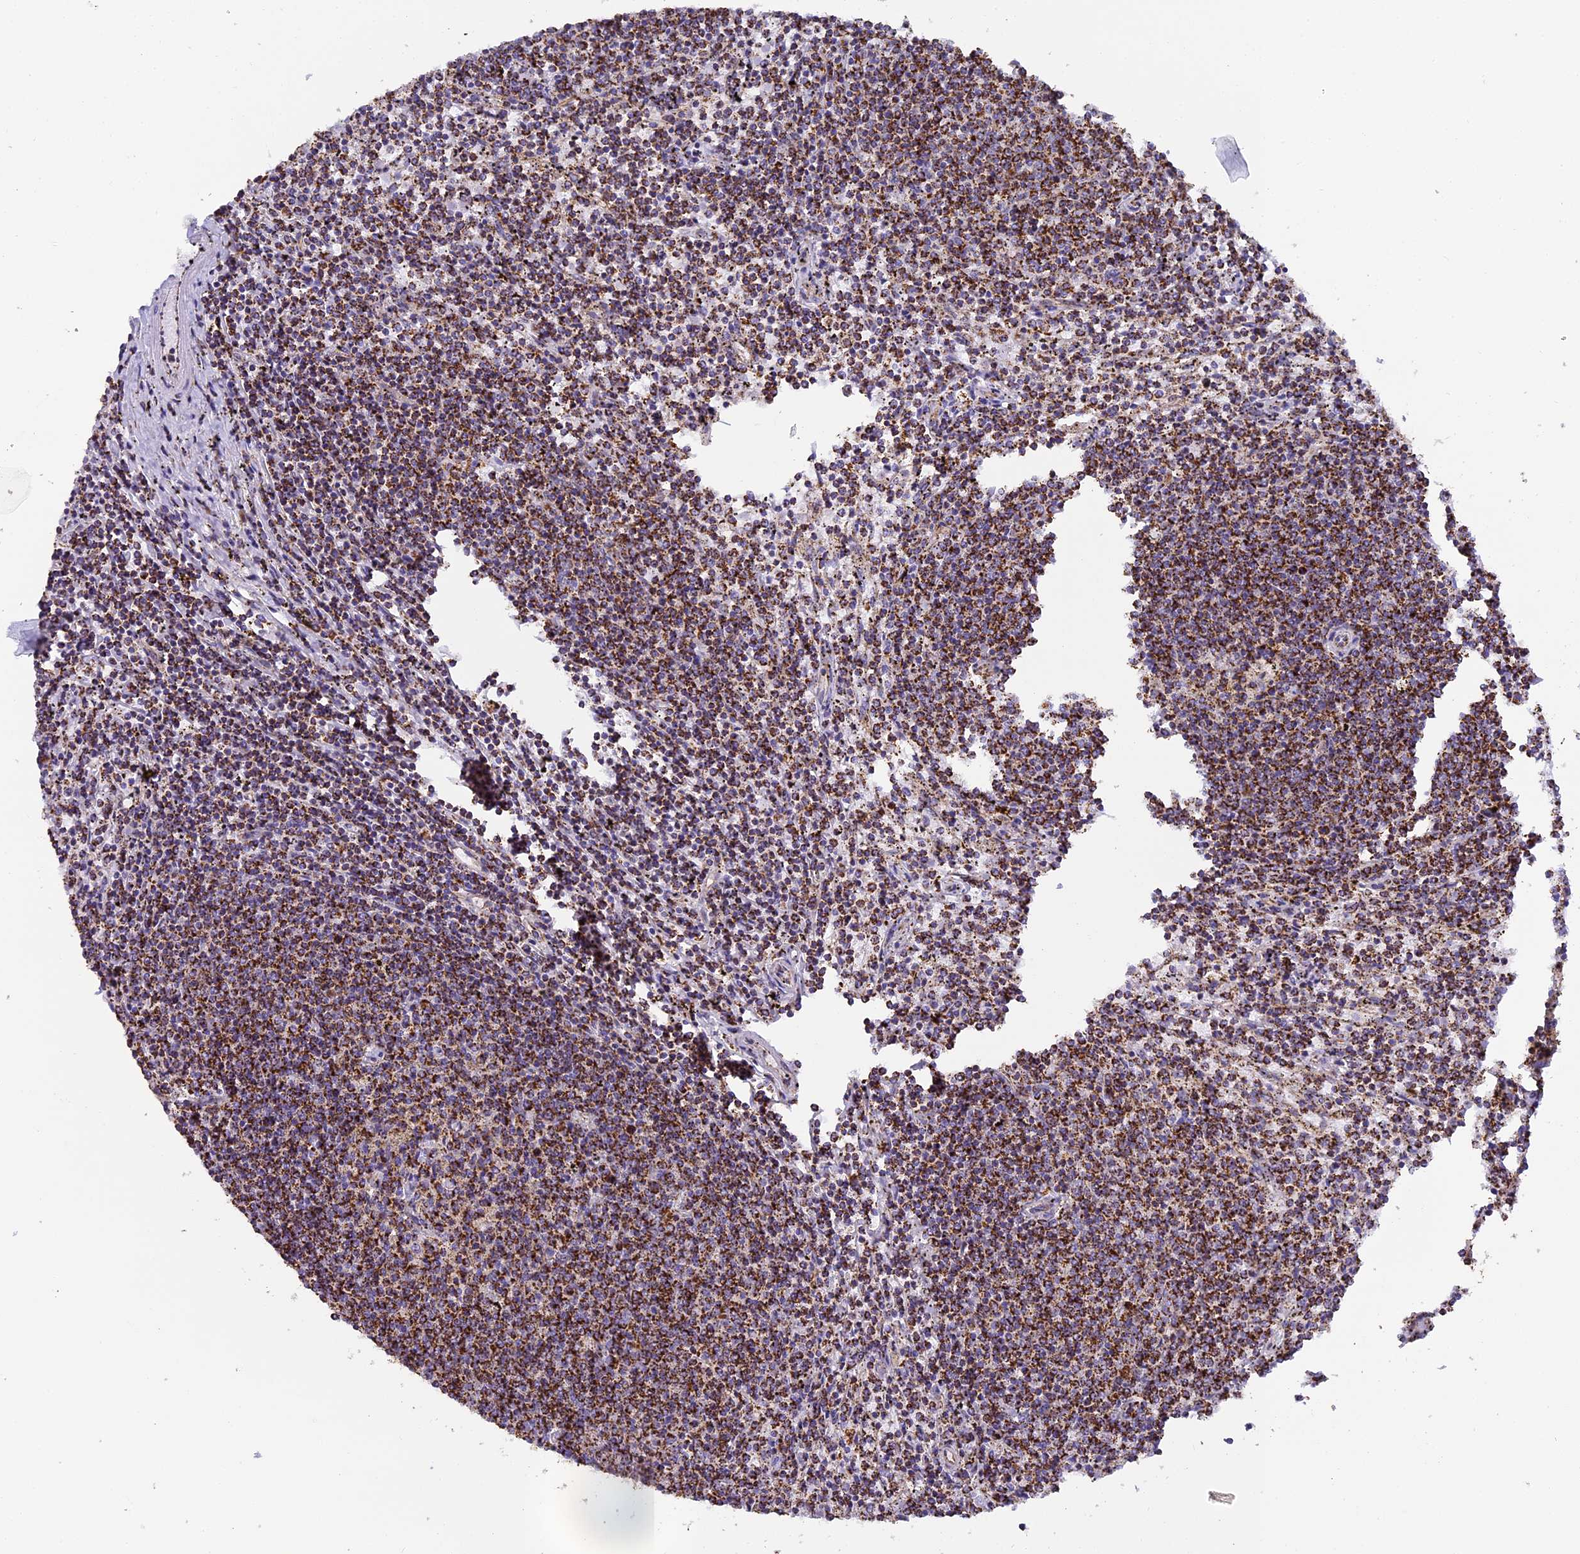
{"staining": {"intensity": "moderate", "quantity": ">75%", "location": "cytoplasmic/membranous"}, "tissue": "lymphoma", "cell_type": "Tumor cells", "image_type": "cancer", "snomed": [{"axis": "morphology", "description": "Malignant lymphoma, non-Hodgkin's type, Low grade"}, {"axis": "topography", "description": "Spleen"}], "caption": "IHC micrograph of neoplastic tissue: low-grade malignant lymphoma, non-Hodgkin's type stained using immunohistochemistry (IHC) reveals medium levels of moderate protein expression localized specifically in the cytoplasmic/membranous of tumor cells, appearing as a cytoplasmic/membranous brown color.", "gene": "STK17A", "patient": {"sex": "female", "age": 50}}